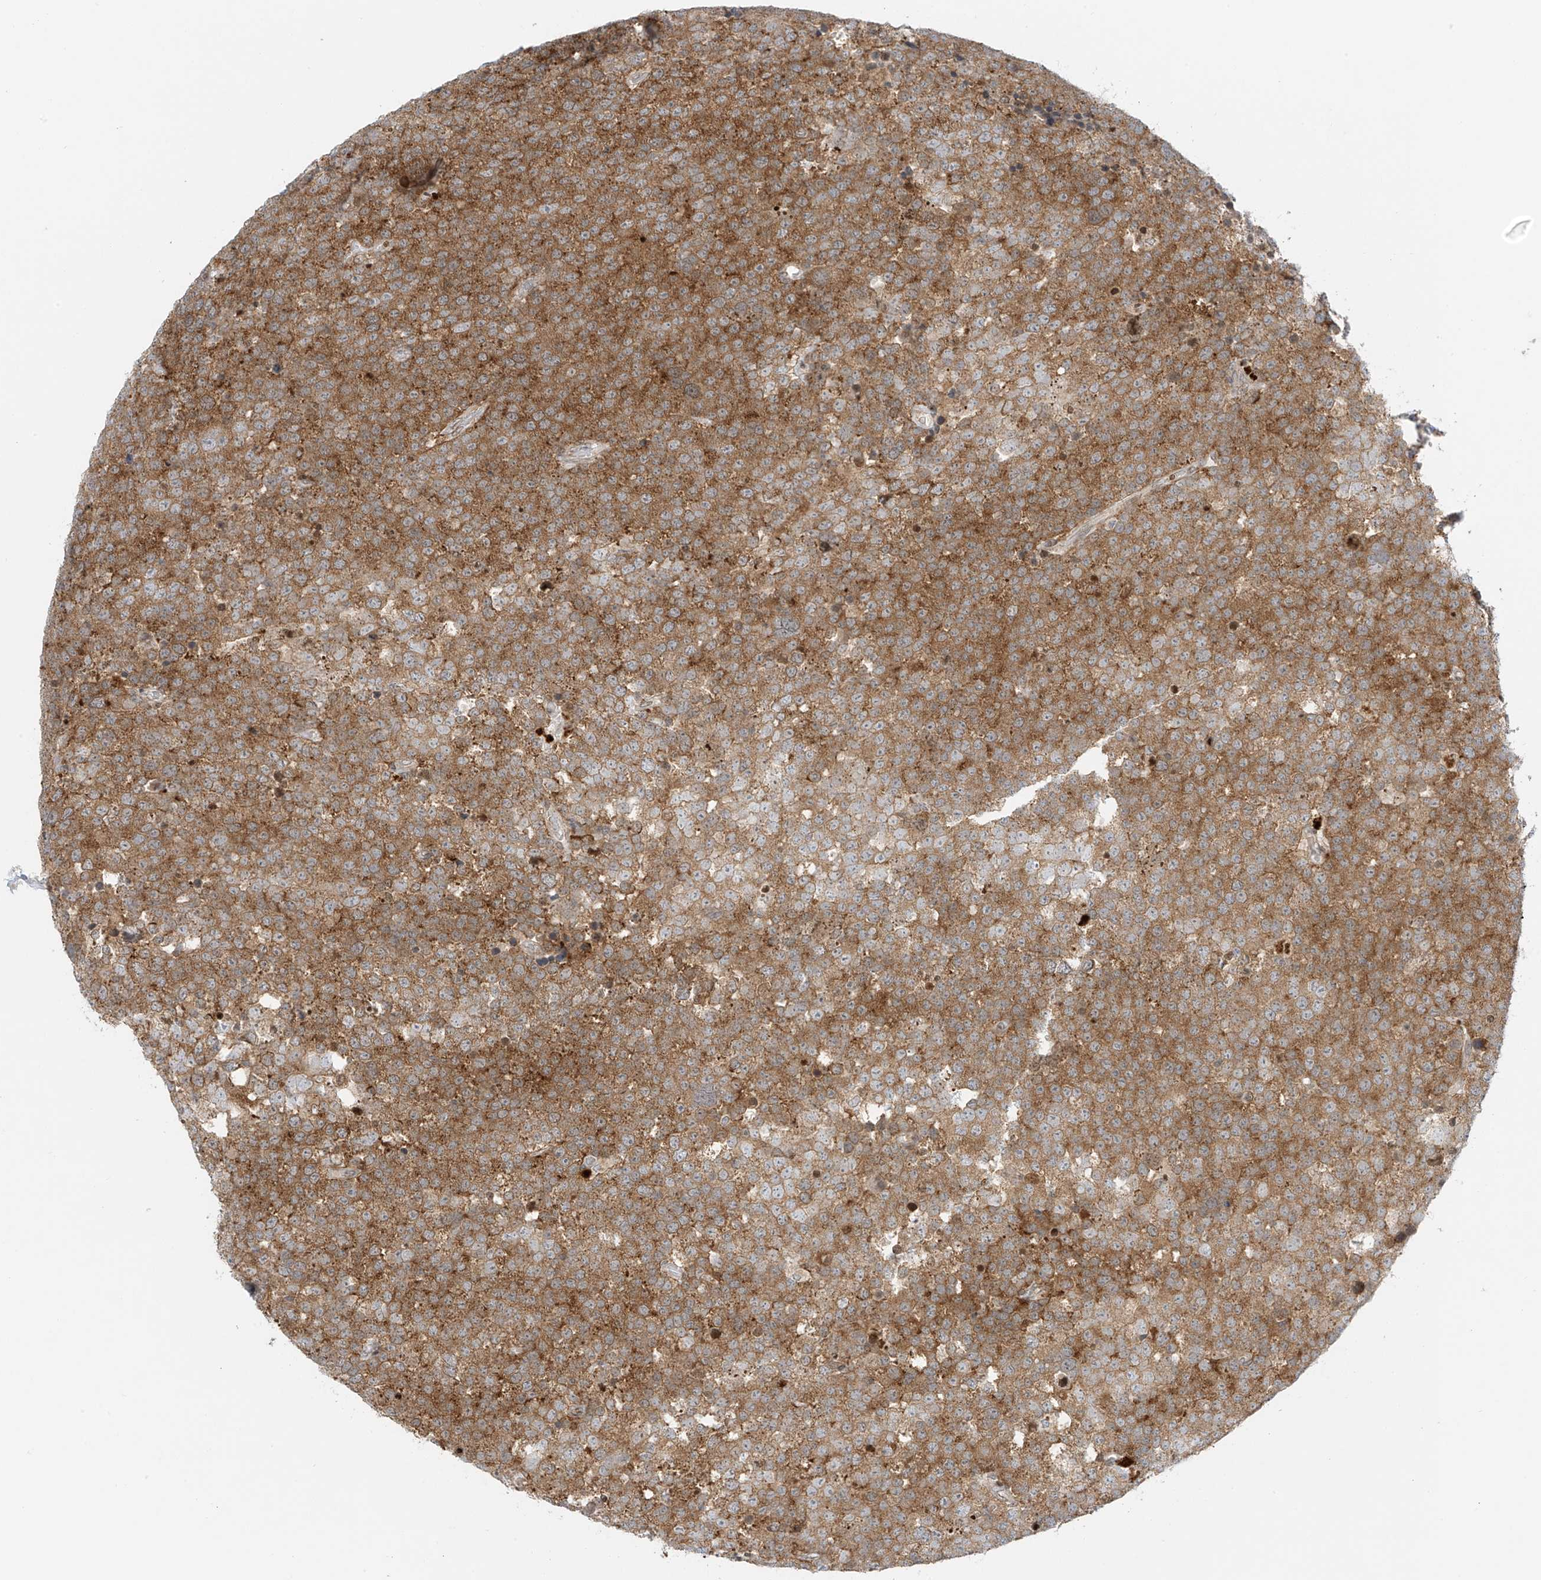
{"staining": {"intensity": "moderate", "quantity": ">75%", "location": "cytoplasmic/membranous"}, "tissue": "testis cancer", "cell_type": "Tumor cells", "image_type": "cancer", "snomed": [{"axis": "morphology", "description": "Seminoma, NOS"}, {"axis": "topography", "description": "Testis"}], "caption": "This is a histology image of immunohistochemistry staining of testis seminoma, which shows moderate staining in the cytoplasmic/membranous of tumor cells.", "gene": "EDF1", "patient": {"sex": "male", "age": 71}}